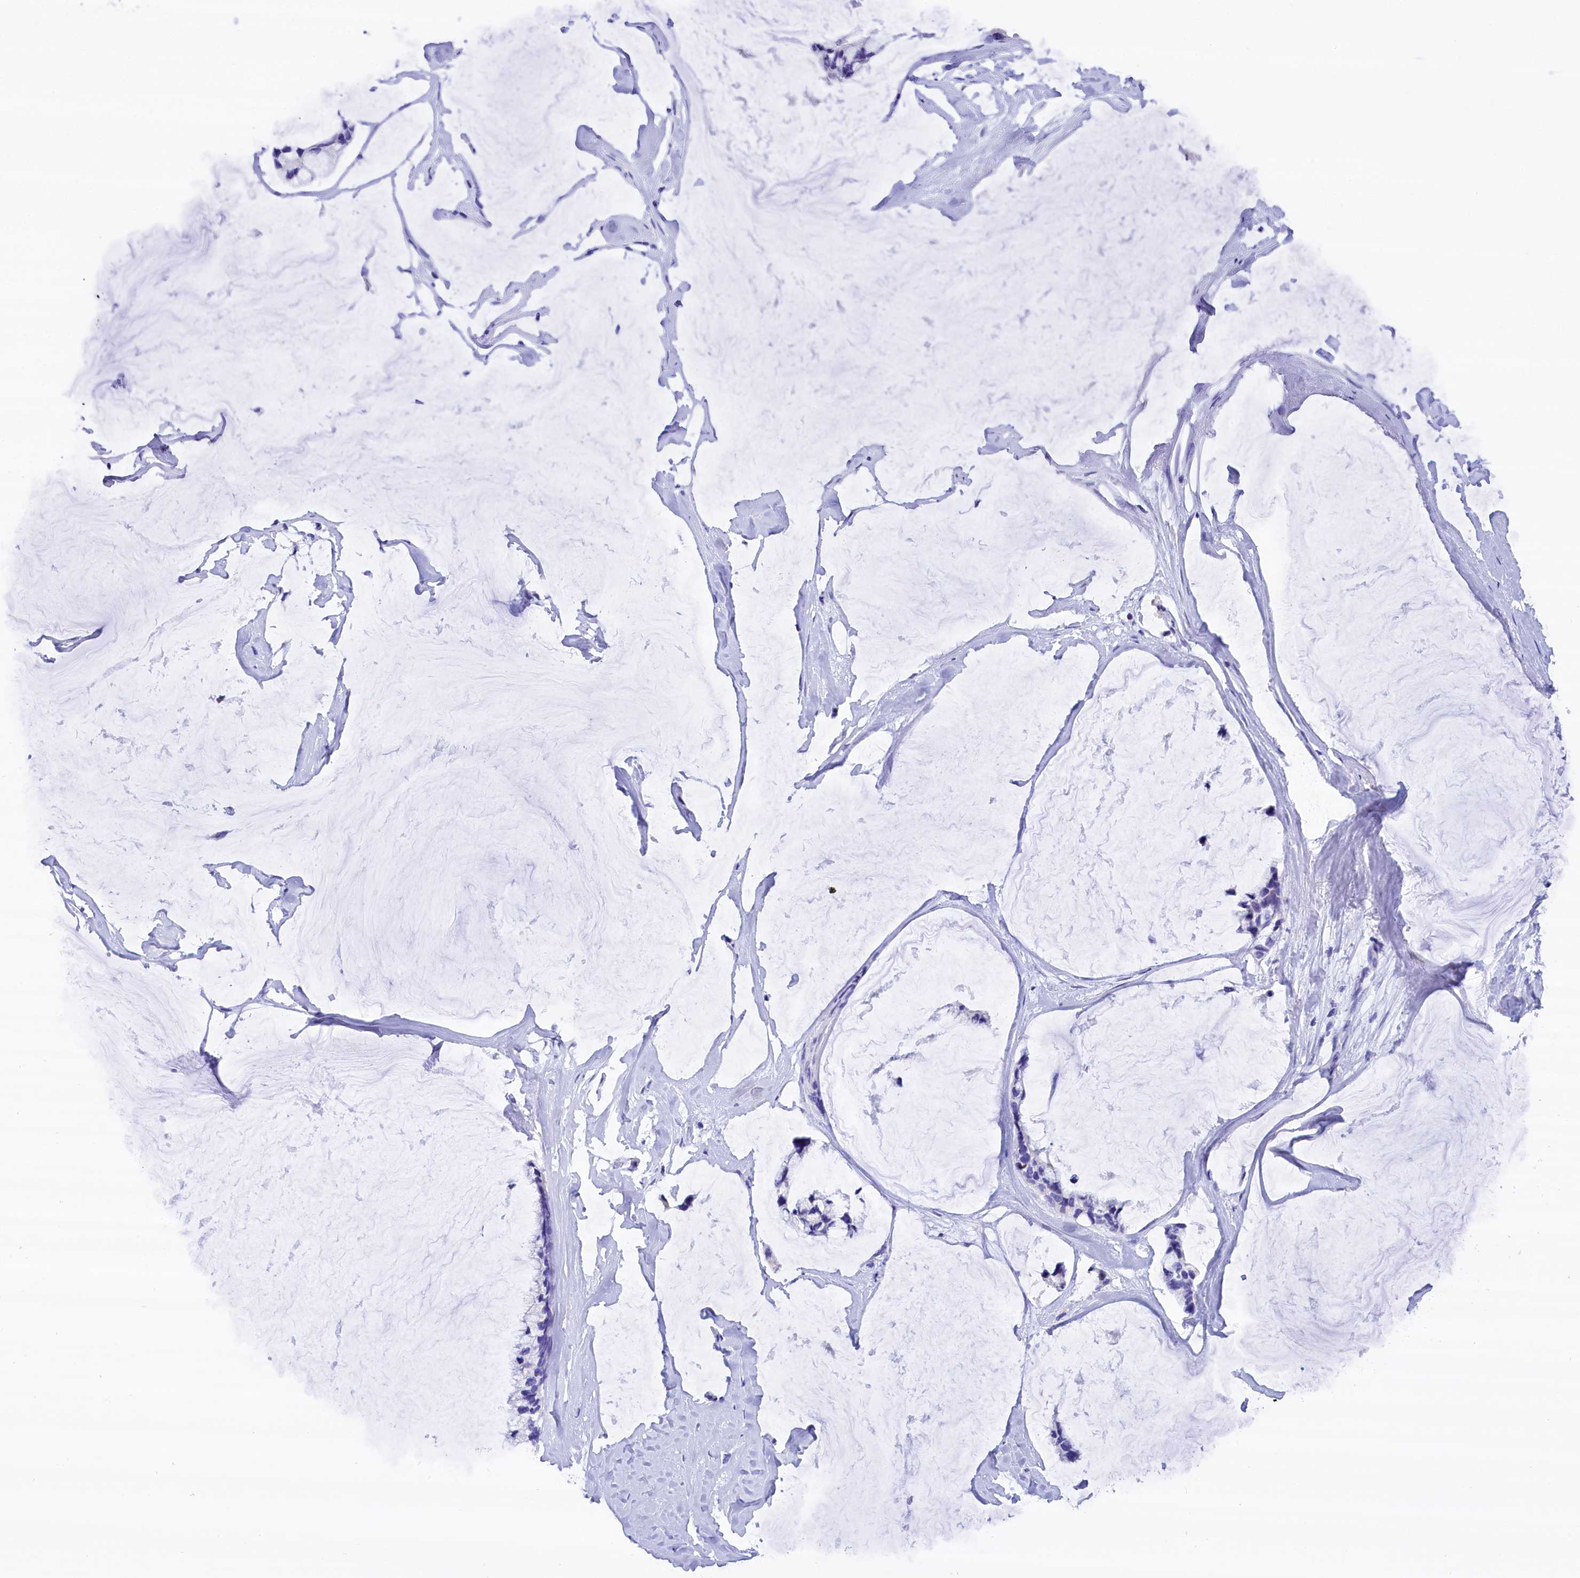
{"staining": {"intensity": "negative", "quantity": "none", "location": "none"}, "tissue": "ovarian cancer", "cell_type": "Tumor cells", "image_type": "cancer", "snomed": [{"axis": "morphology", "description": "Cystadenocarcinoma, mucinous, NOS"}, {"axis": "topography", "description": "Ovary"}], "caption": "An image of human ovarian cancer is negative for staining in tumor cells.", "gene": "ABAT", "patient": {"sex": "female", "age": 39}}